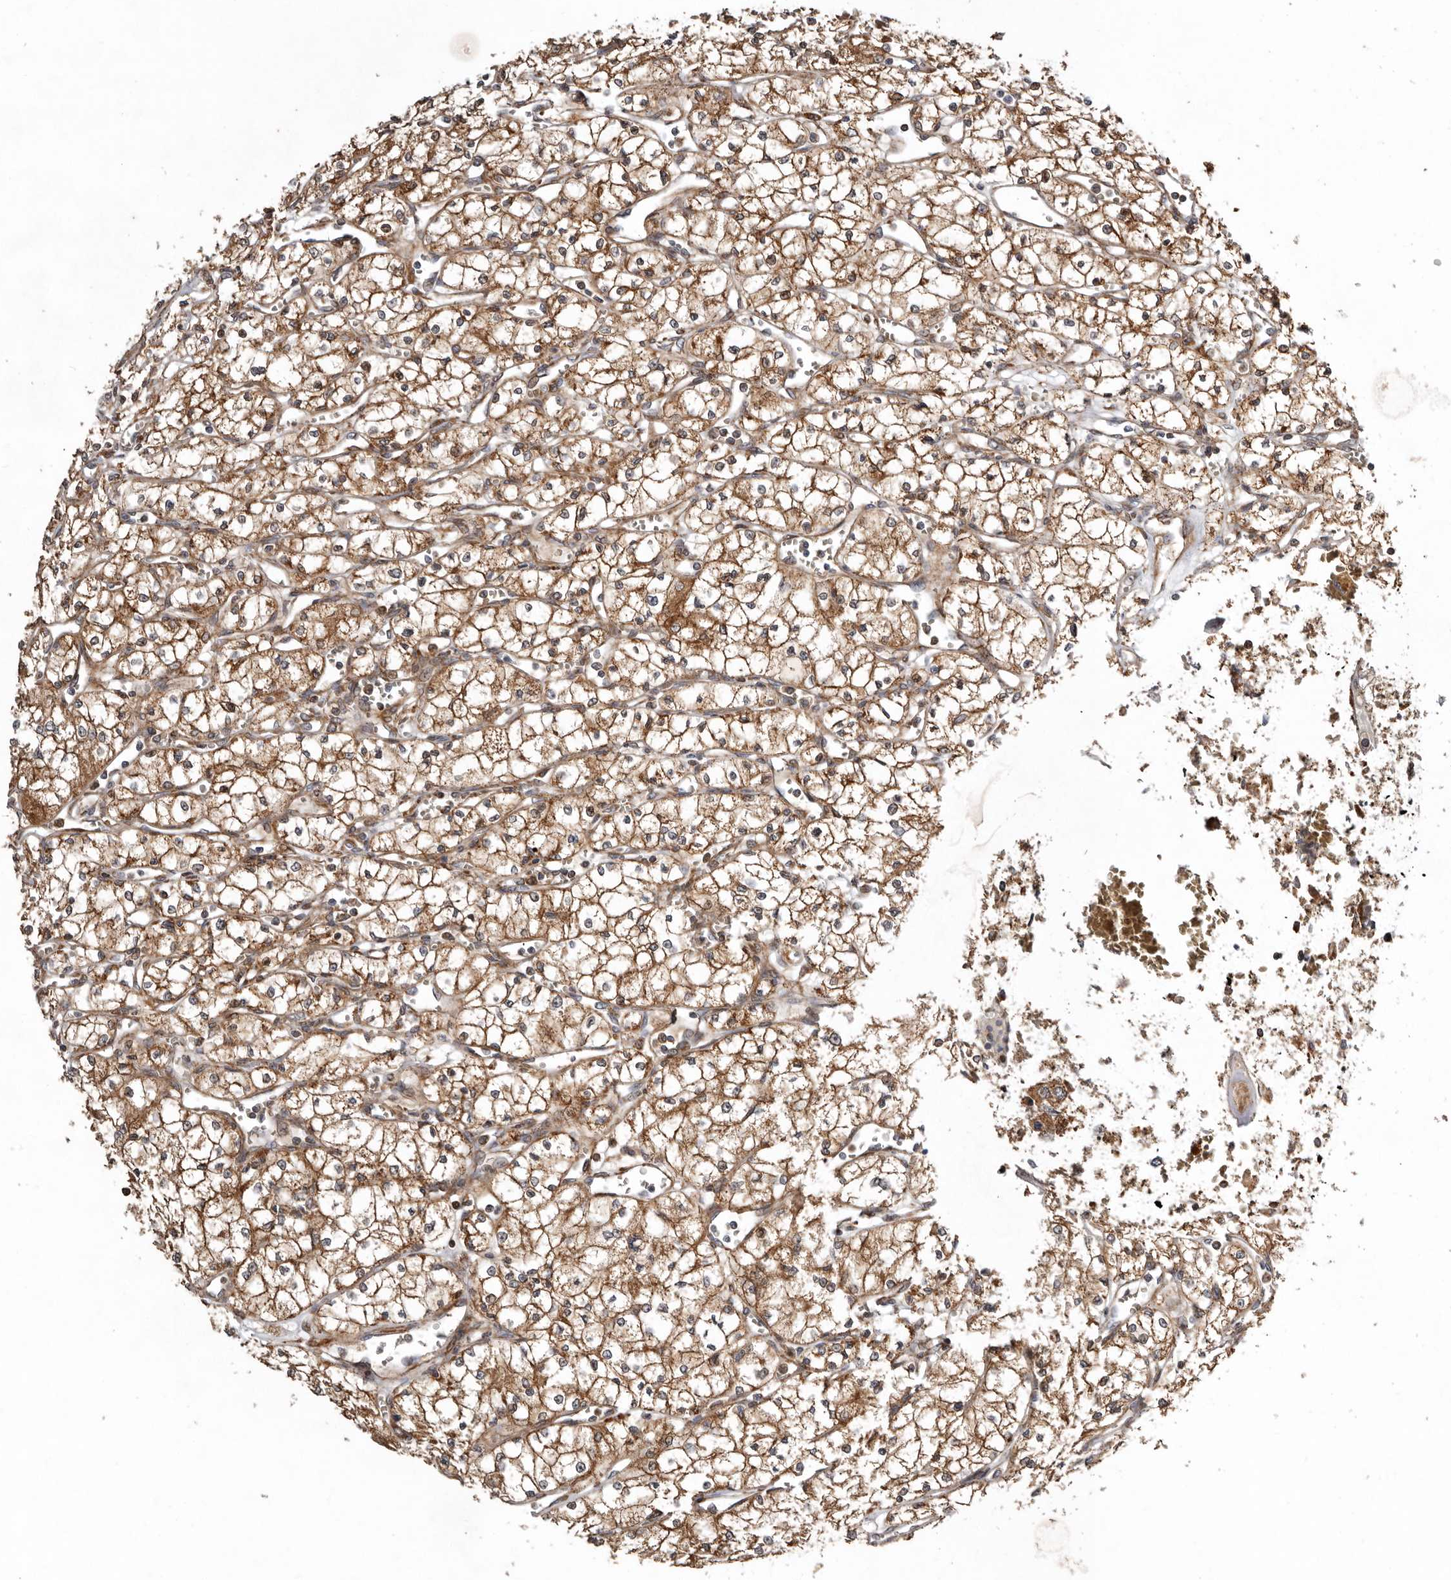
{"staining": {"intensity": "moderate", "quantity": ">75%", "location": "cytoplasmic/membranous"}, "tissue": "renal cancer", "cell_type": "Tumor cells", "image_type": "cancer", "snomed": [{"axis": "morphology", "description": "Adenocarcinoma, NOS"}, {"axis": "topography", "description": "Kidney"}], "caption": "There is medium levels of moderate cytoplasmic/membranous expression in tumor cells of renal adenocarcinoma, as demonstrated by immunohistochemical staining (brown color).", "gene": "PROKR1", "patient": {"sex": "male", "age": 59}}